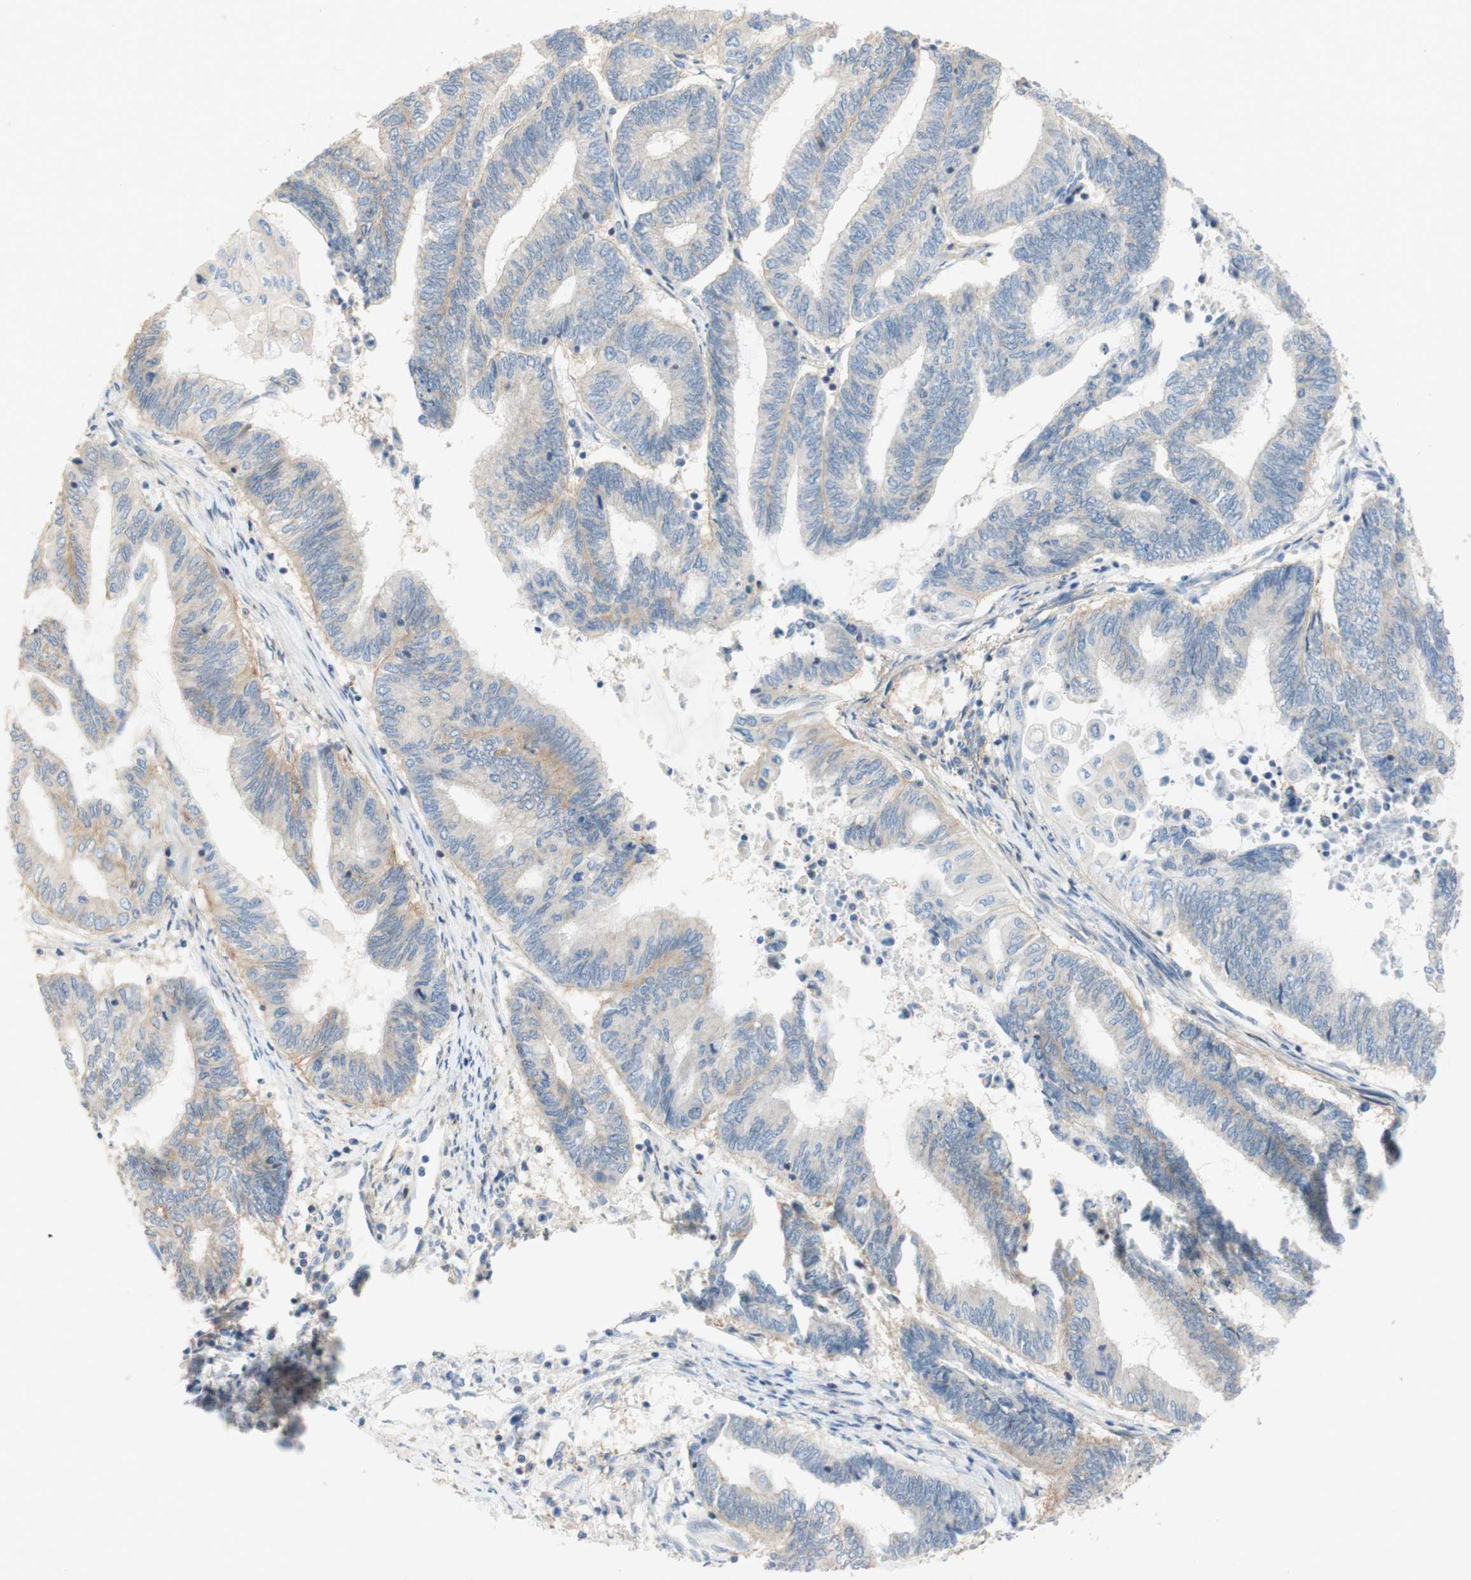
{"staining": {"intensity": "weak", "quantity": "25%-75%", "location": "cytoplasmic/membranous"}, "tissue": "endometrial cancer", "cell_type": "Tumor cells", "image_type": "cancer", "snomed": [{"axis": "morphology", "description": "Adenocarcinoma, NOS"}, {"axis": "topography", "description": "Uterus"}, {"axis": "topography", "description": "Endometrium"}], "caption": "Tumor cells reveal weak cytoplasmic/membranous expression in approximately 25%-75% of cells in endometrial cancer (adenocarcinoma). The protein of interest is shown in brown color, while the nuclei are stained blue.", "gene": "ATP2B1", "patient": {"sex": "female", "age": 70}}